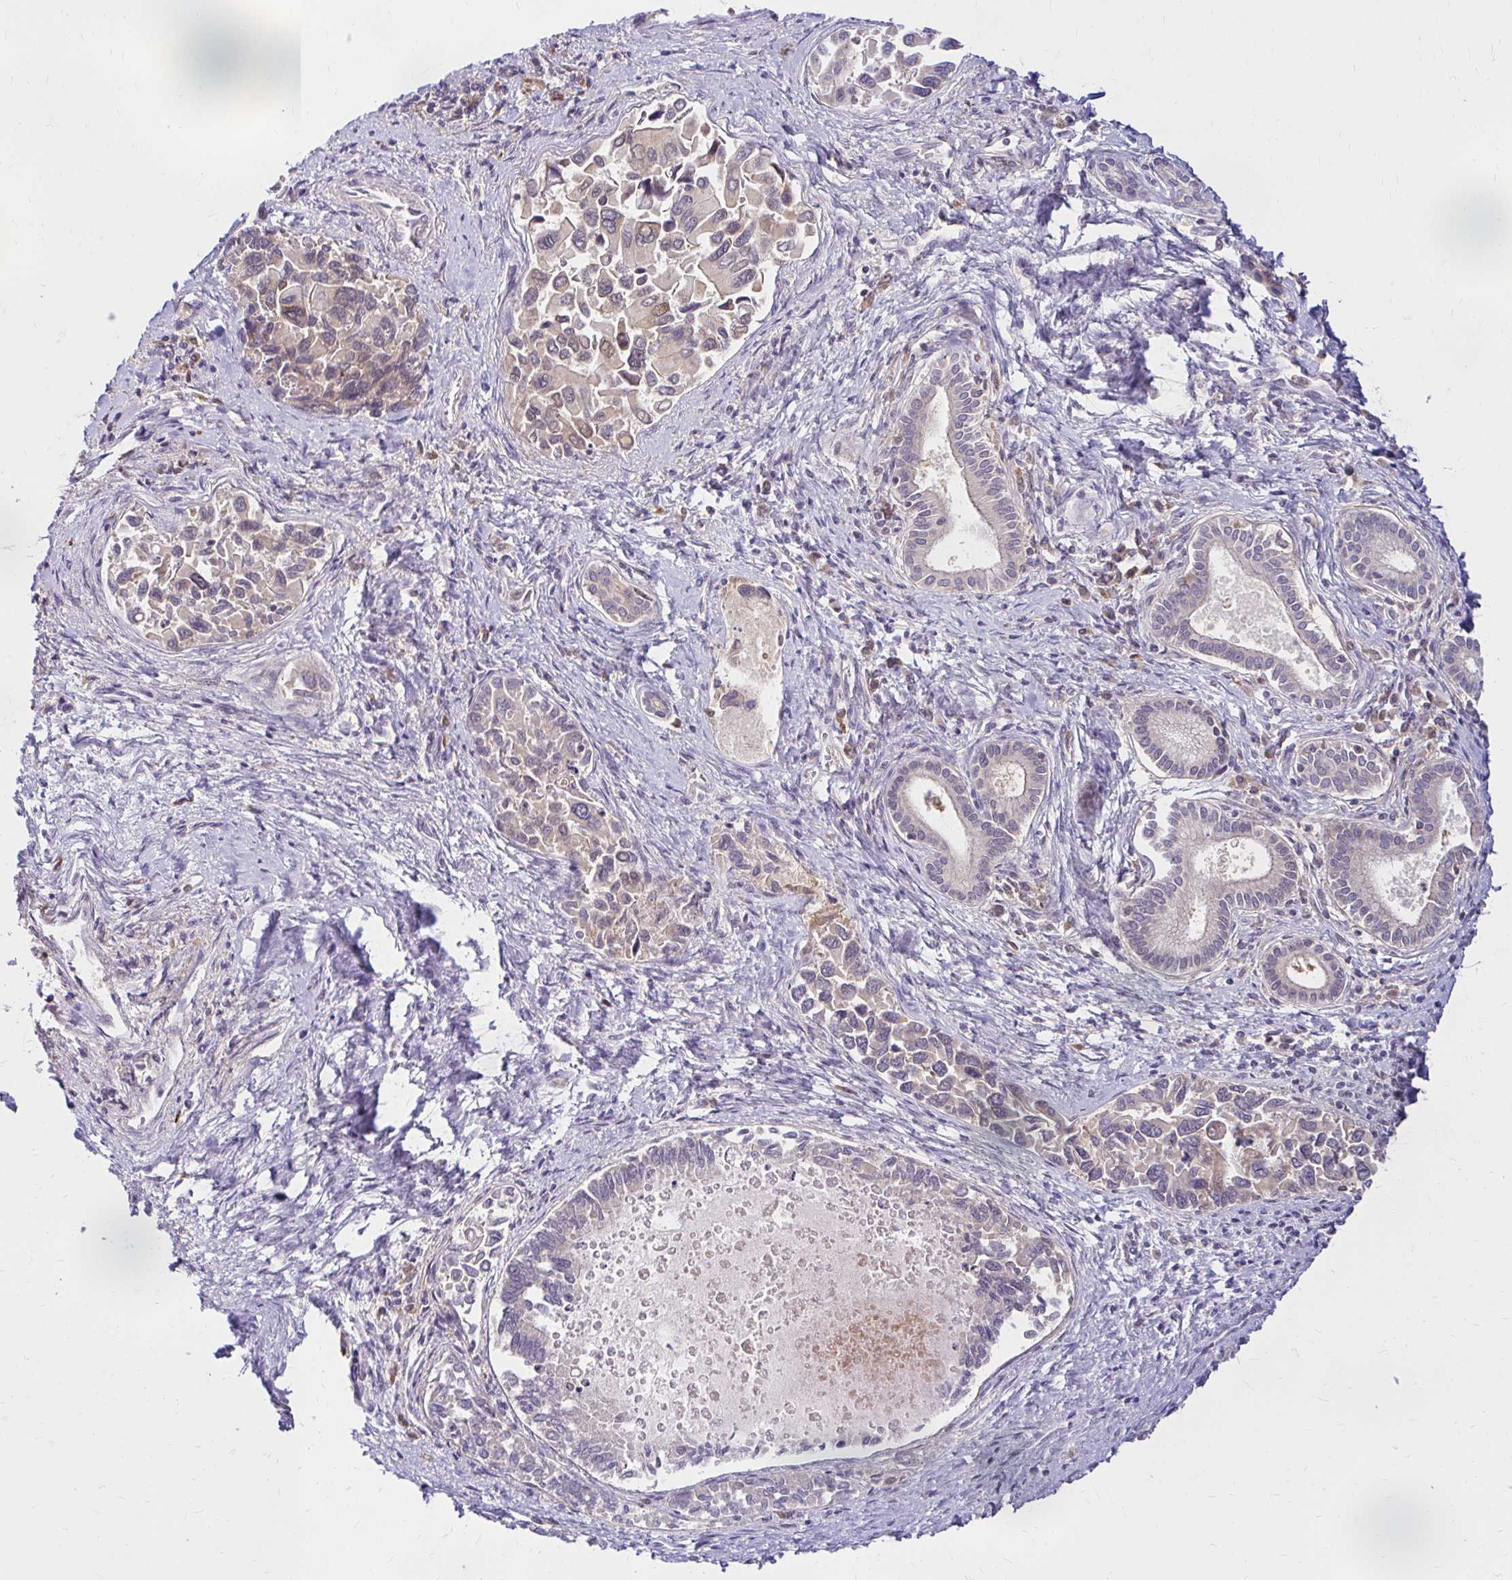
{"staining": {"intensity": "negative", "quantity": "none", "location": "none"}, "tissue": "liver cancer", "cell_type": "Tumor cells", "image_type": "cancer", "snomed": [{"axis": "morphology", "description": "Cholangiocarcinoma"}, {"axis": "topography", "description": "Liver"}], "caption": "Immunohistochemistry micrograph of neoplastic tissue: human liver cholangiocarcinoma stained with DAB shows no significant protein positivity in tumor cells.", "gene": "PYCARD", "patient": {"sex": "male", "age": 66}}